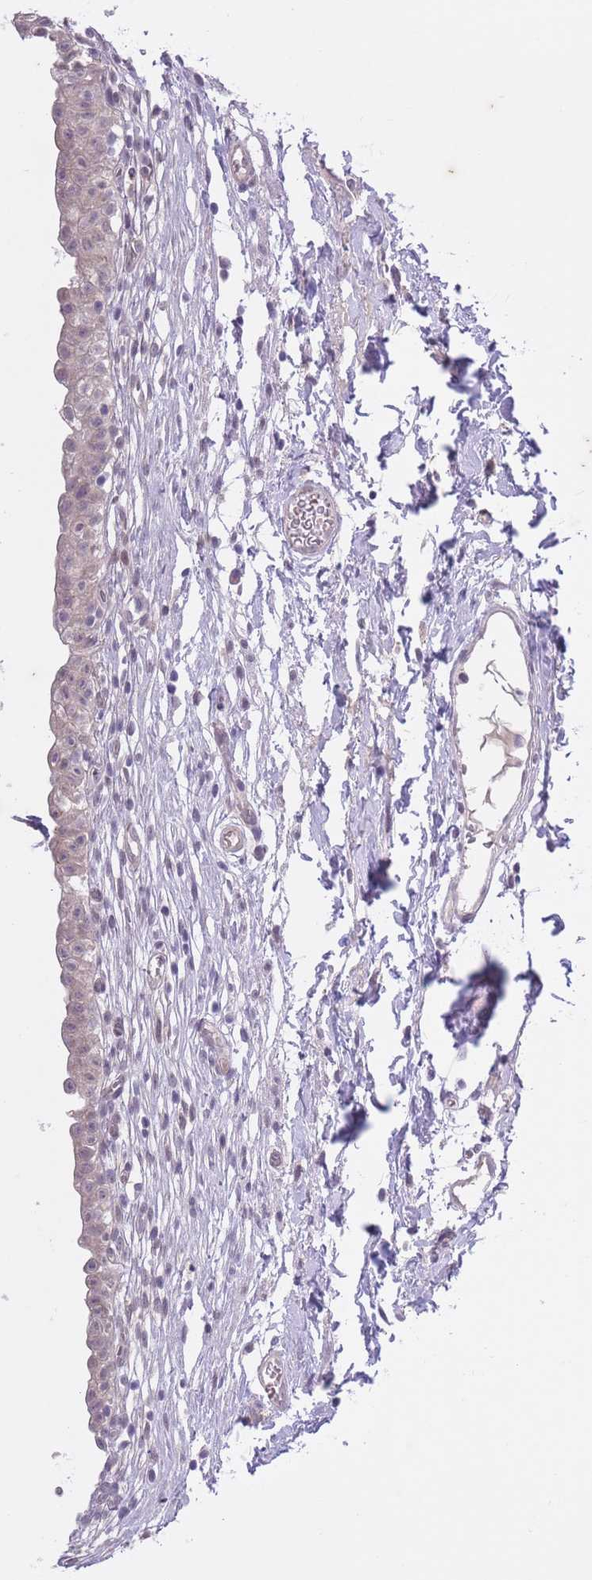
{"staining": {"intensity": "weak", "quantity": "25%-75%", "location": "cytoplasmic/membranous,nuclear"}, "tissue": "urinary bladder", "cell_type": "Urothelial cells", "image_type": "normal", "snomed": [{"axis": "morphology", "description": "Normal tissue, NOS"}, {"axis": "topography", "description": "Urinary bladder"}, {"axis": "topography", "description": "Peripheral nerve tissue"}], "caption": "Weak cytoplasmic/membranous,nuclear staining is appreciated in about 25%-75% of urothelial cells in unremarkable urinary bladder.", "gene": "ARPIN", "patient": {"sex": "male", "age": 55}}